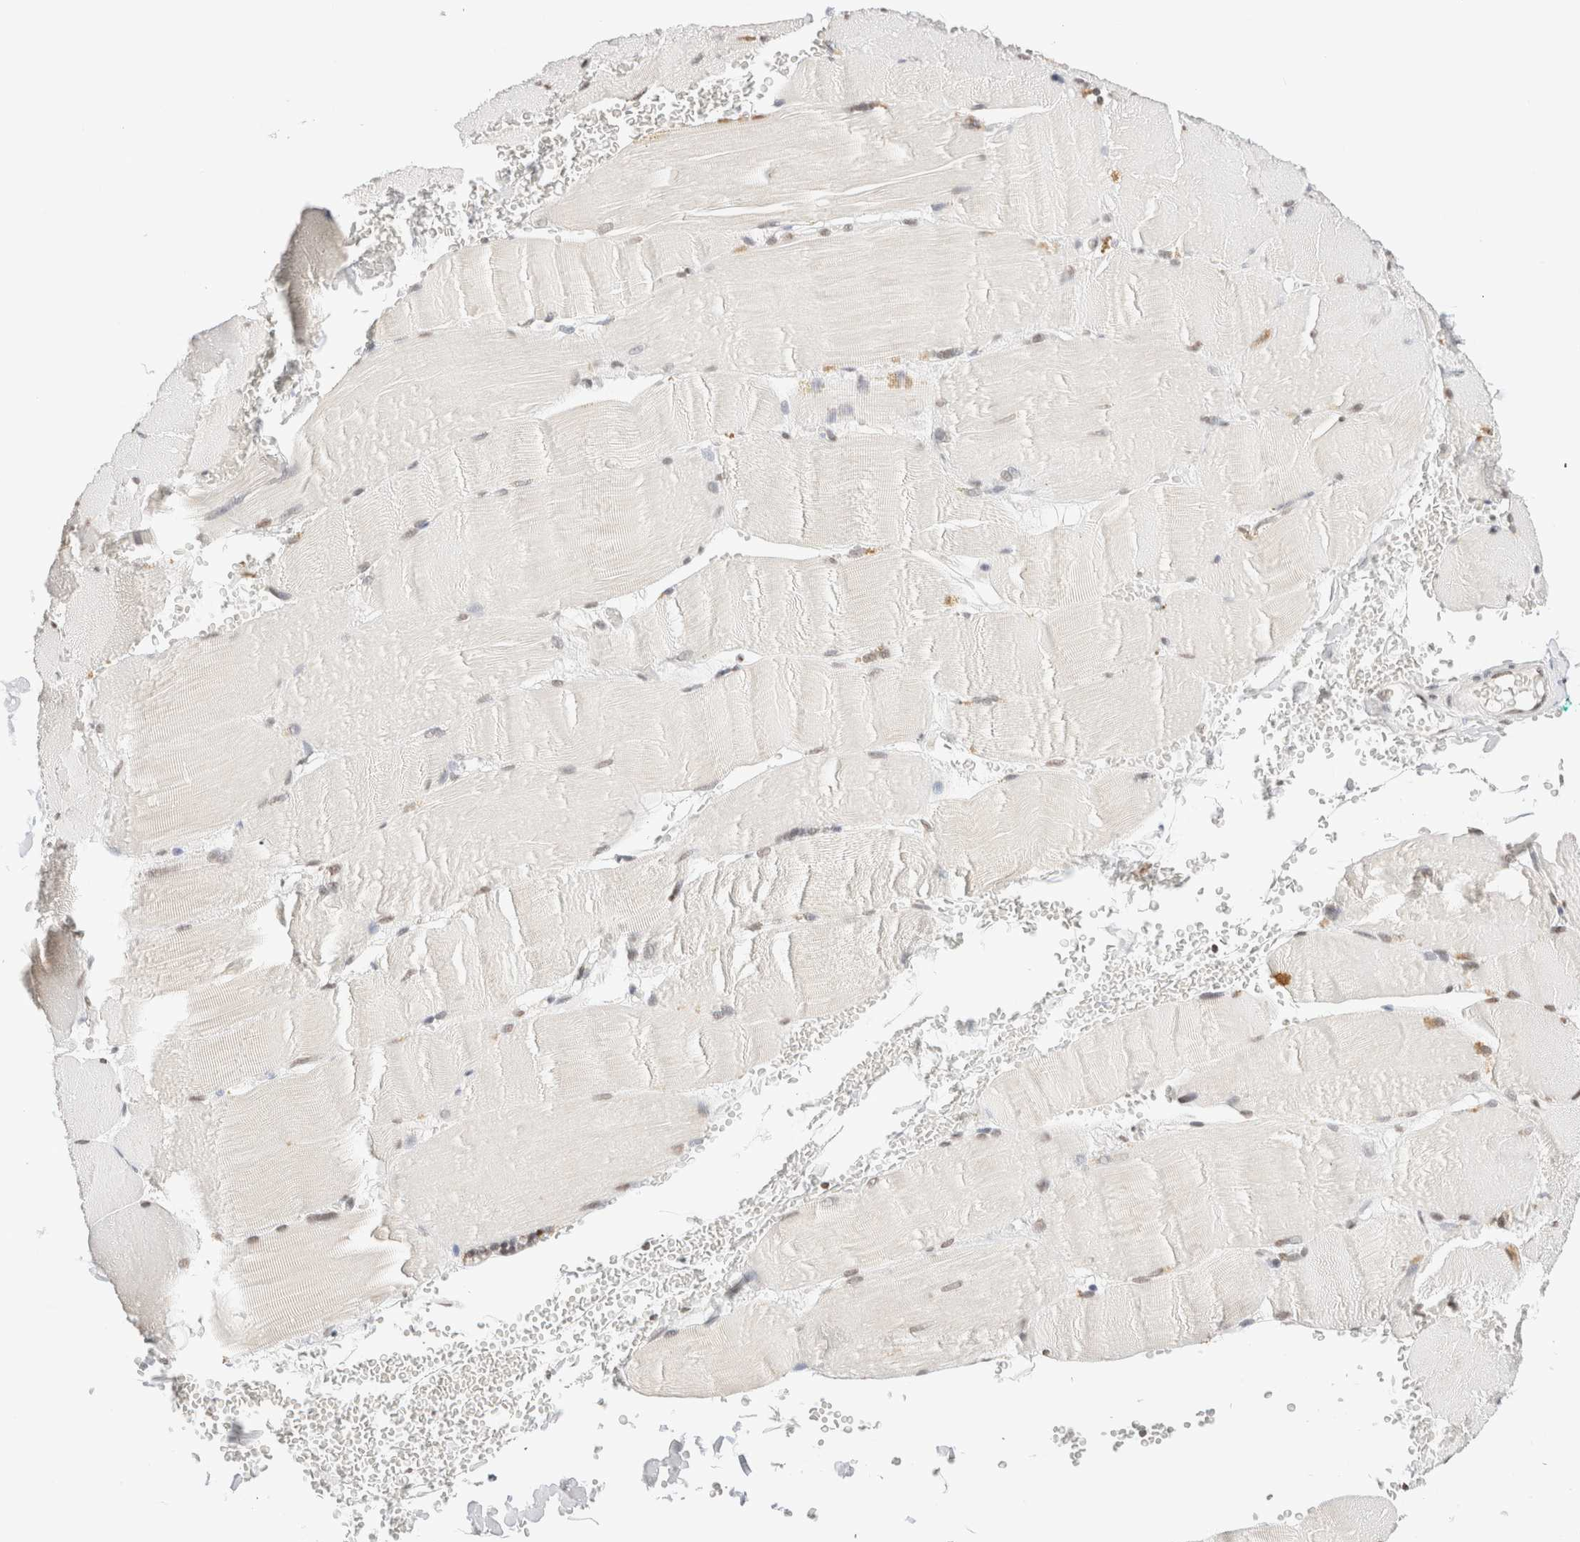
{"staining": {"intensity": "weak", "quantity": "25%-75%", "location": "nuclear"}, "tissue": "skeletal muscle", "cell_type": "Myocytes", "image_type": "normal", "snomed": [{"axis": "morphology", "description": "Normal tissue, NOS"}, {"axis": "topography", "description": "Skin"}, {"axis": "topography", "description": "Skeletal muscle"}], "caption": "A brown stain labels weak nuclear expression of a protein in myocytes of normal human skeletal muscle.", "gene": "SUPT3H", "patient": {"sex": "male", "age": 83}}